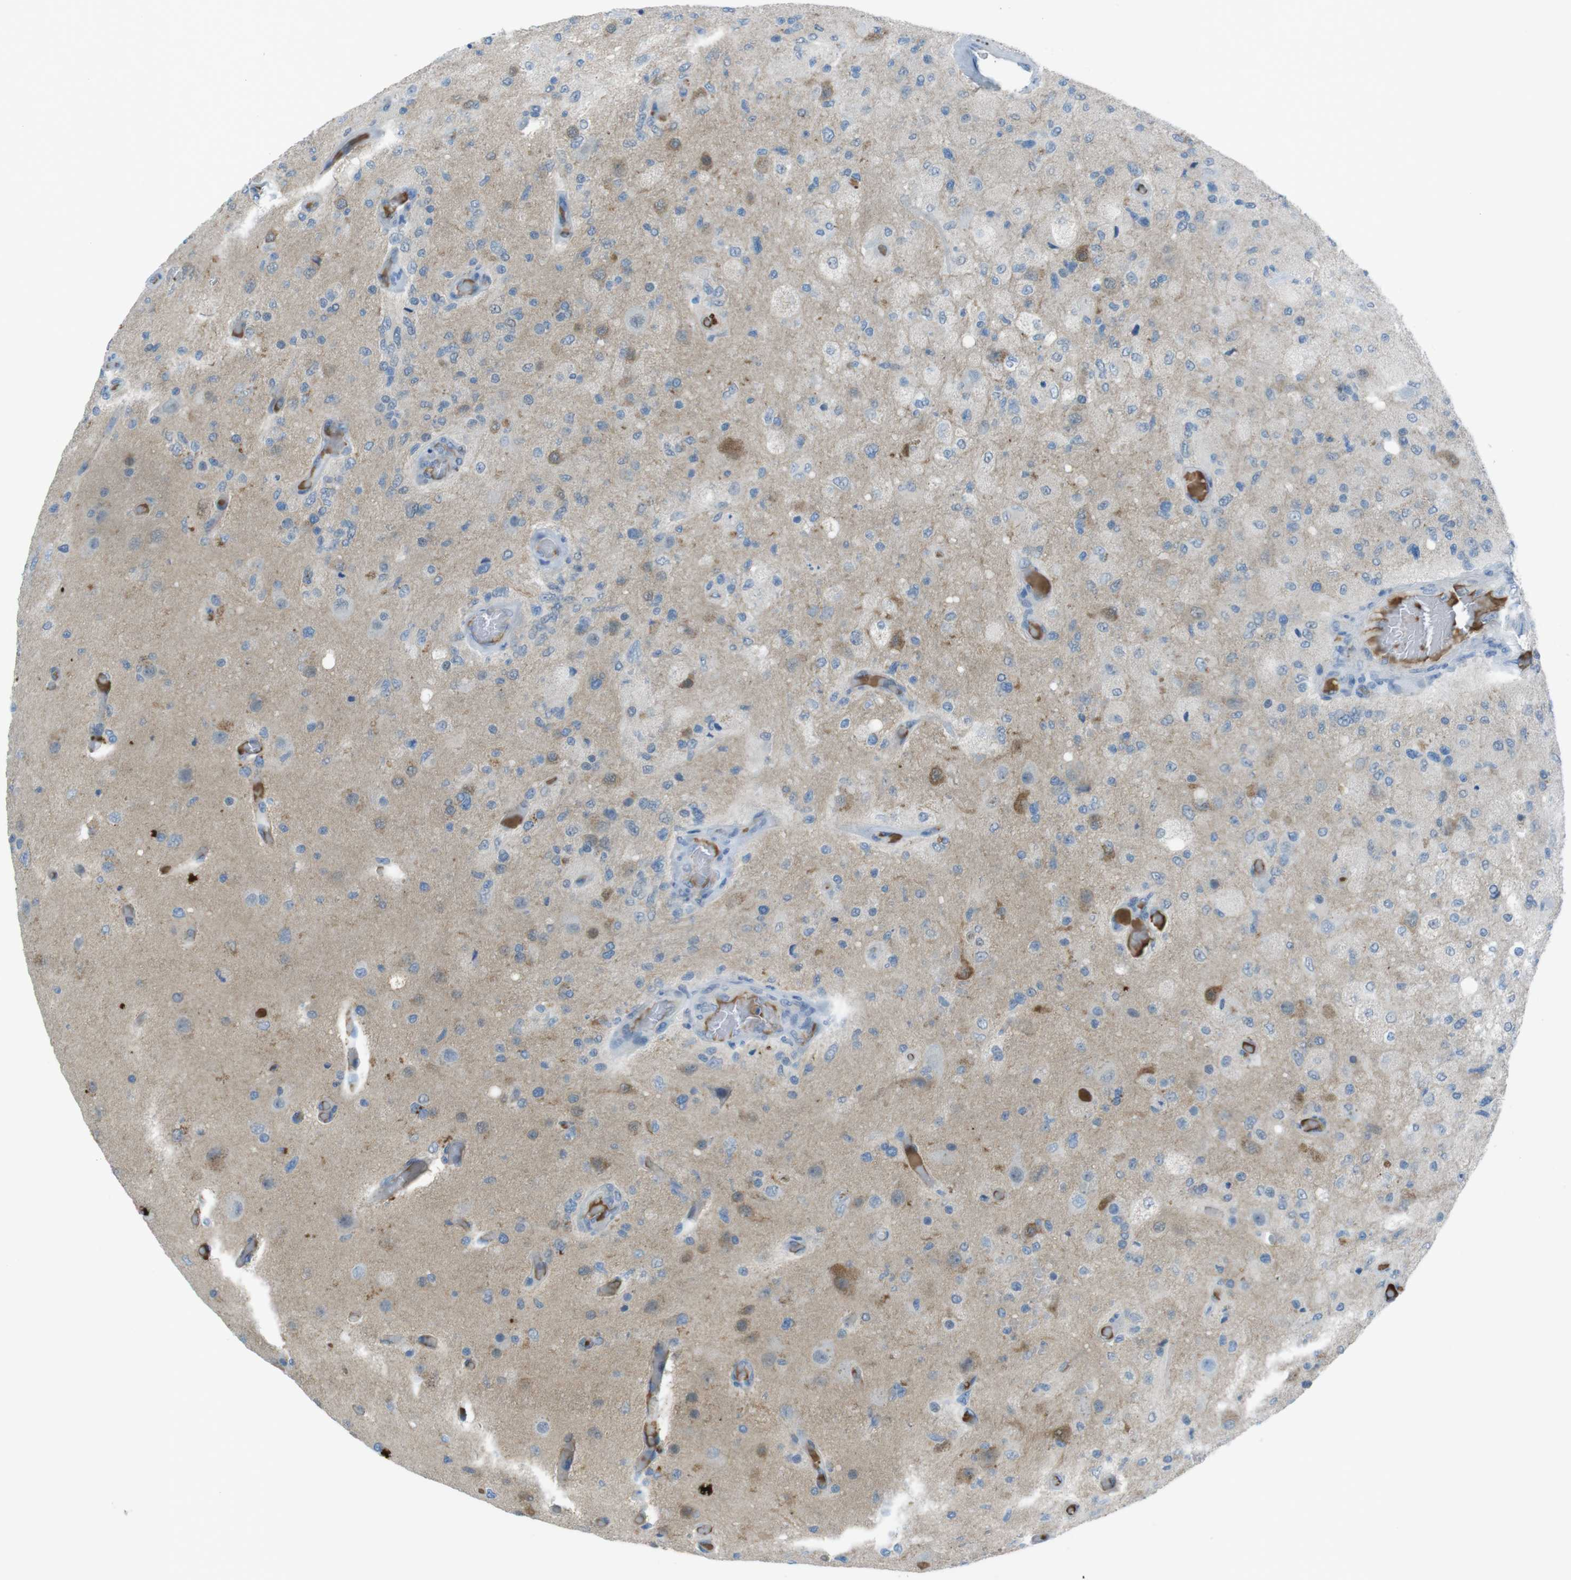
{"staining": {"intensity": "moderate", "quantity": "<25%", "location": "cytoplasmic/membranous"}, "tissue": "glioma", "cell_type": "Tumor cells", "image_type": "cancer", "snomed": [{"axis": "morphology", "description": "Normal tissue, NOS"}, {"axis": "morphology", "description": "Glioma, malignant, High grade"}, {"axis": "topography", "description": "Cerebral cortex"}], "caption": "Malignant glioma (high-grade) was stained to show a protein in brown. There is low levels of moderate cytoplasmic/membranous expression in about <25% of tumor cells.", "gene": "ZDHHC20", "patient": {"sex": "male", "age": 77}}